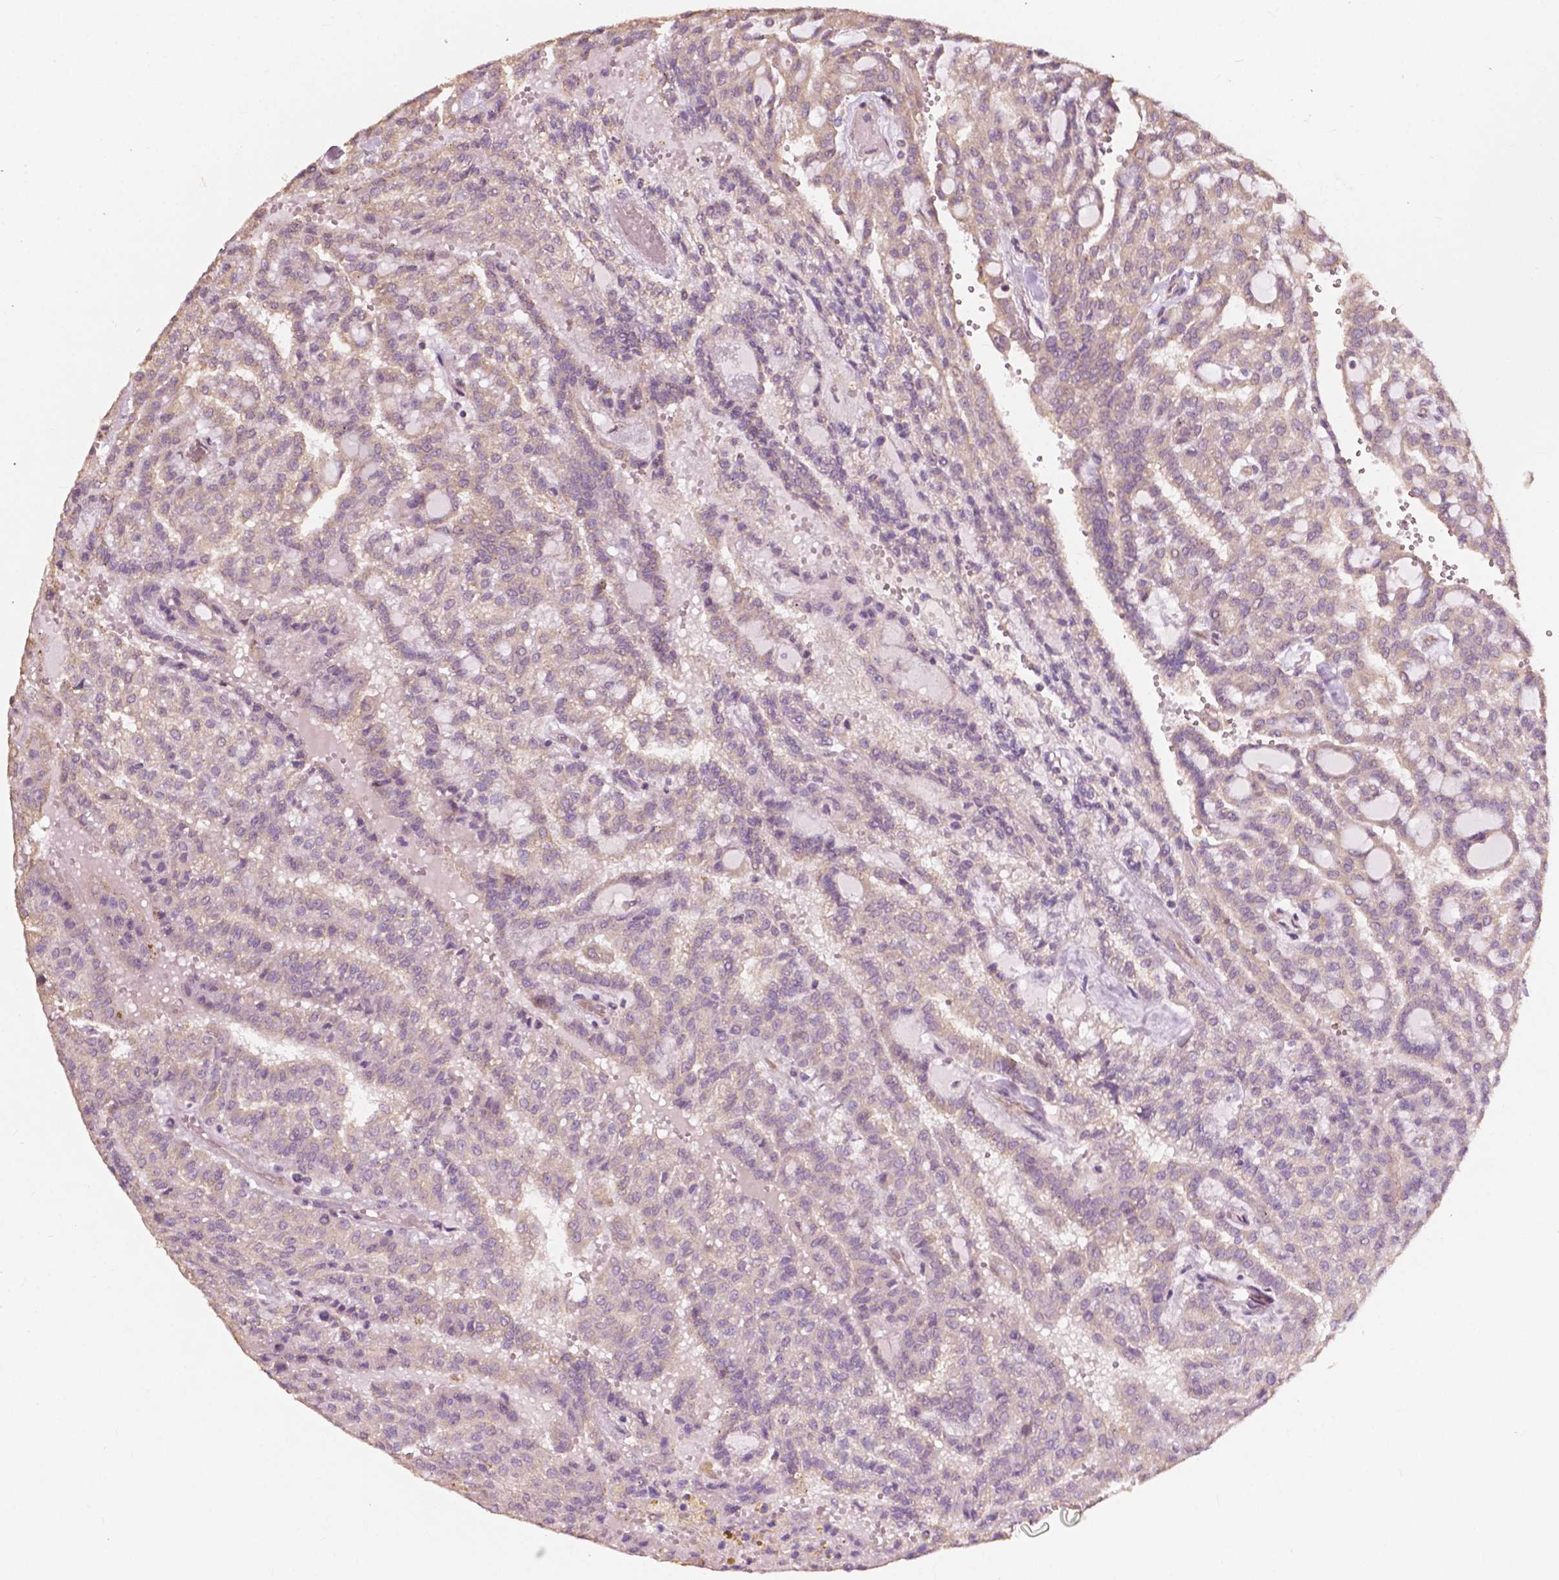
{"staining": {"intensity": "negative", "quantity": "none", "location": "none"}, "tissue": "renal cancer", "cell_type": "Tumor cells", "image_type": "cancer", "snomed": [{"axis": "morphology", "description": "Adenocarcinoma, NOS"}, {"axis": "topography", "description": "Kidney"}], "caption": "The IHC histopathology image has no significant positivity in tumor cells of adenocarcinoma (renal) tissue.", "gene": "G3BP1", "patient": {"sex": "male", "age": 63}}